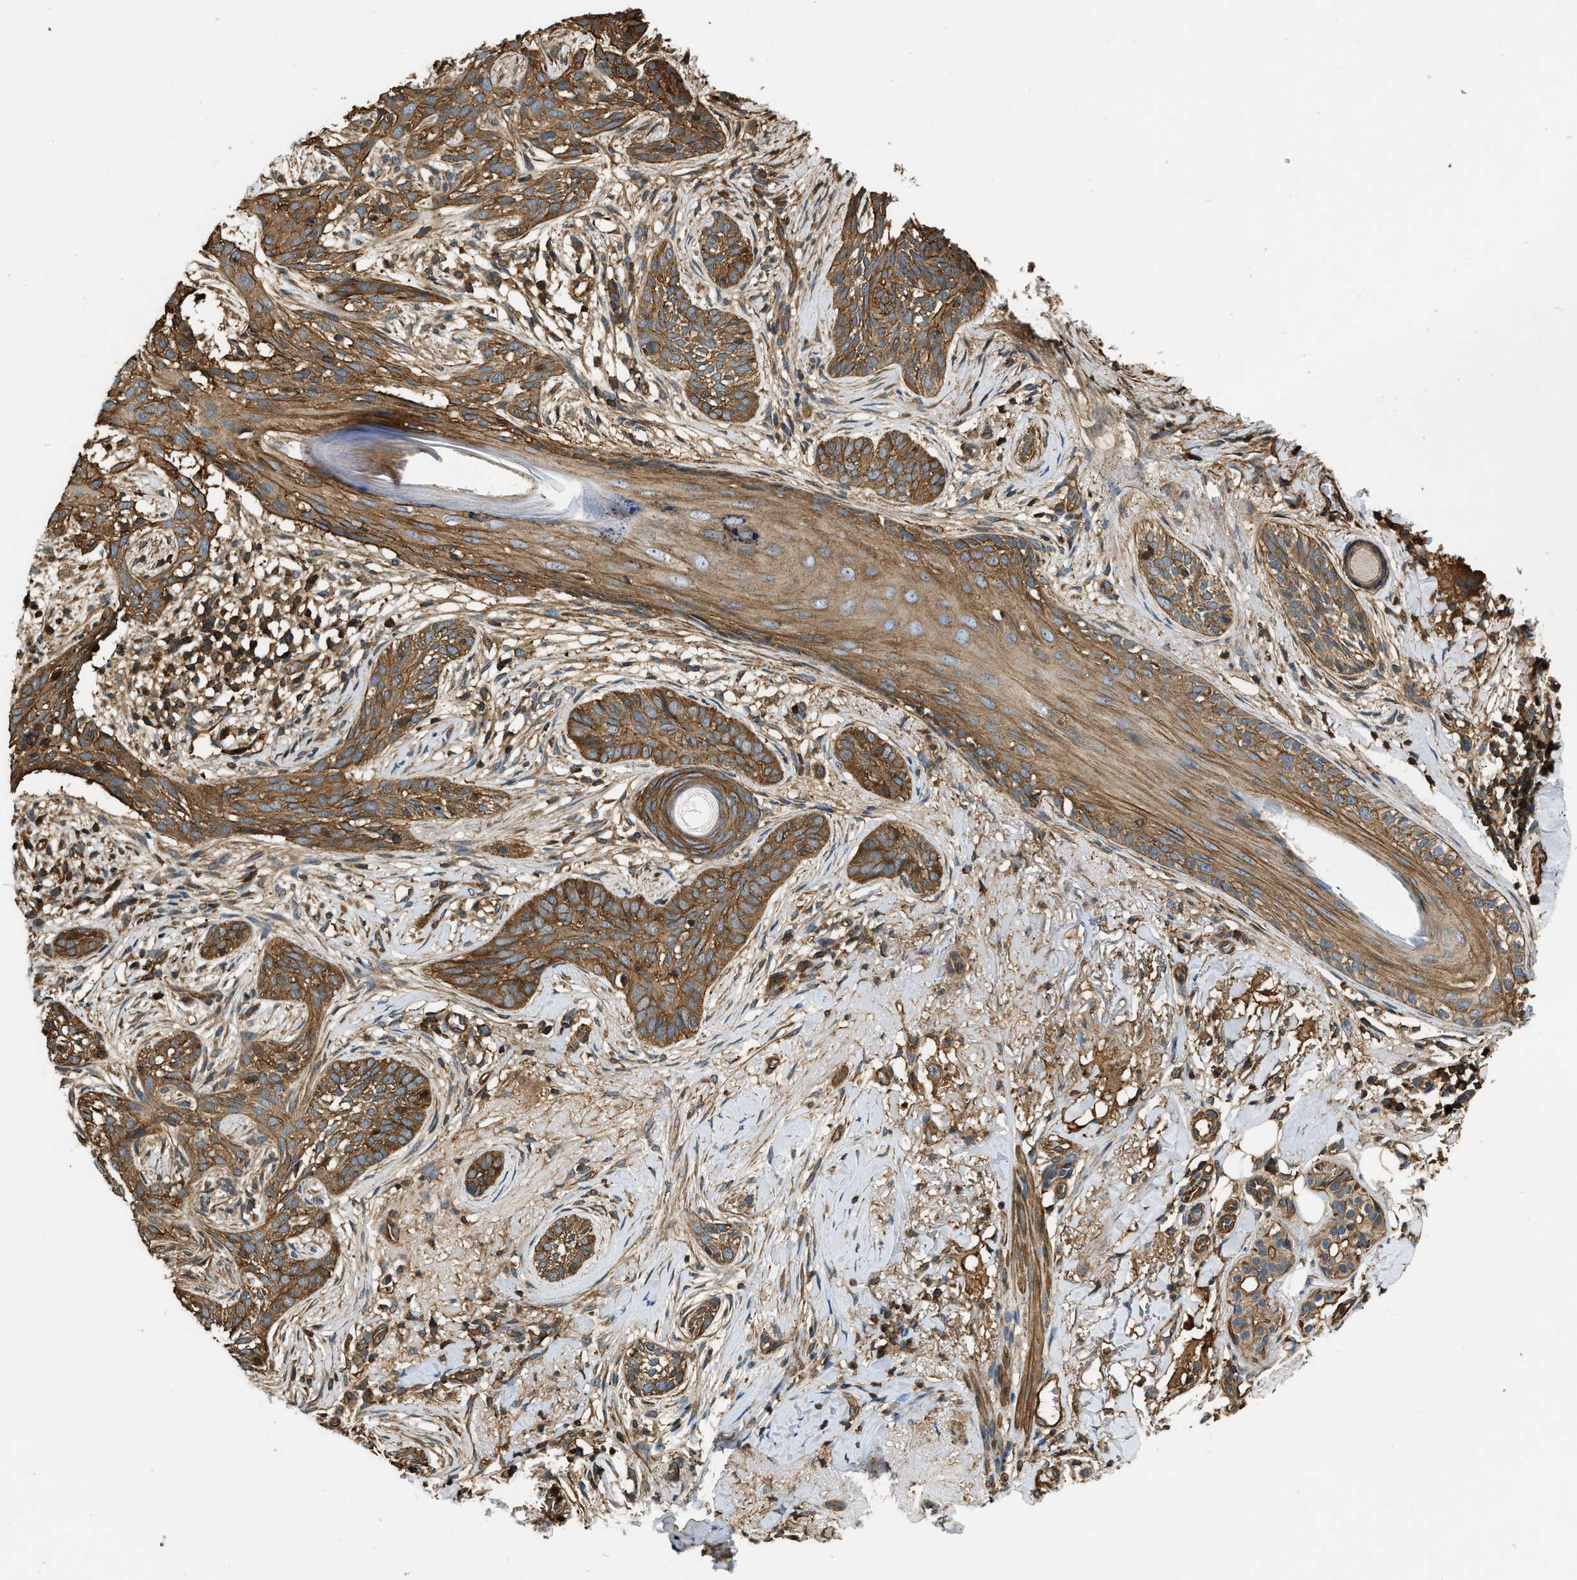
{"staining": {"intensity": "moderate", "quantity": ">75%", "location": "cytoplasmic/membranous"}, "tissue": "skin cancer", "cell_type": "Tumor cells", "image_type": "cancer", "snomed": [{"axis": "morphology", "description": "Basal cell carcinoma"}, {"axis": "topography", "description": "Skin"}], "caption": "Protein staining exhibits moderate cytoplasmic/membranous staining in about >75% of tumor cells in basal cell carcinoma (skin).", "gene": "YARS1", "patient": {"sex": "female", "age": 88}}